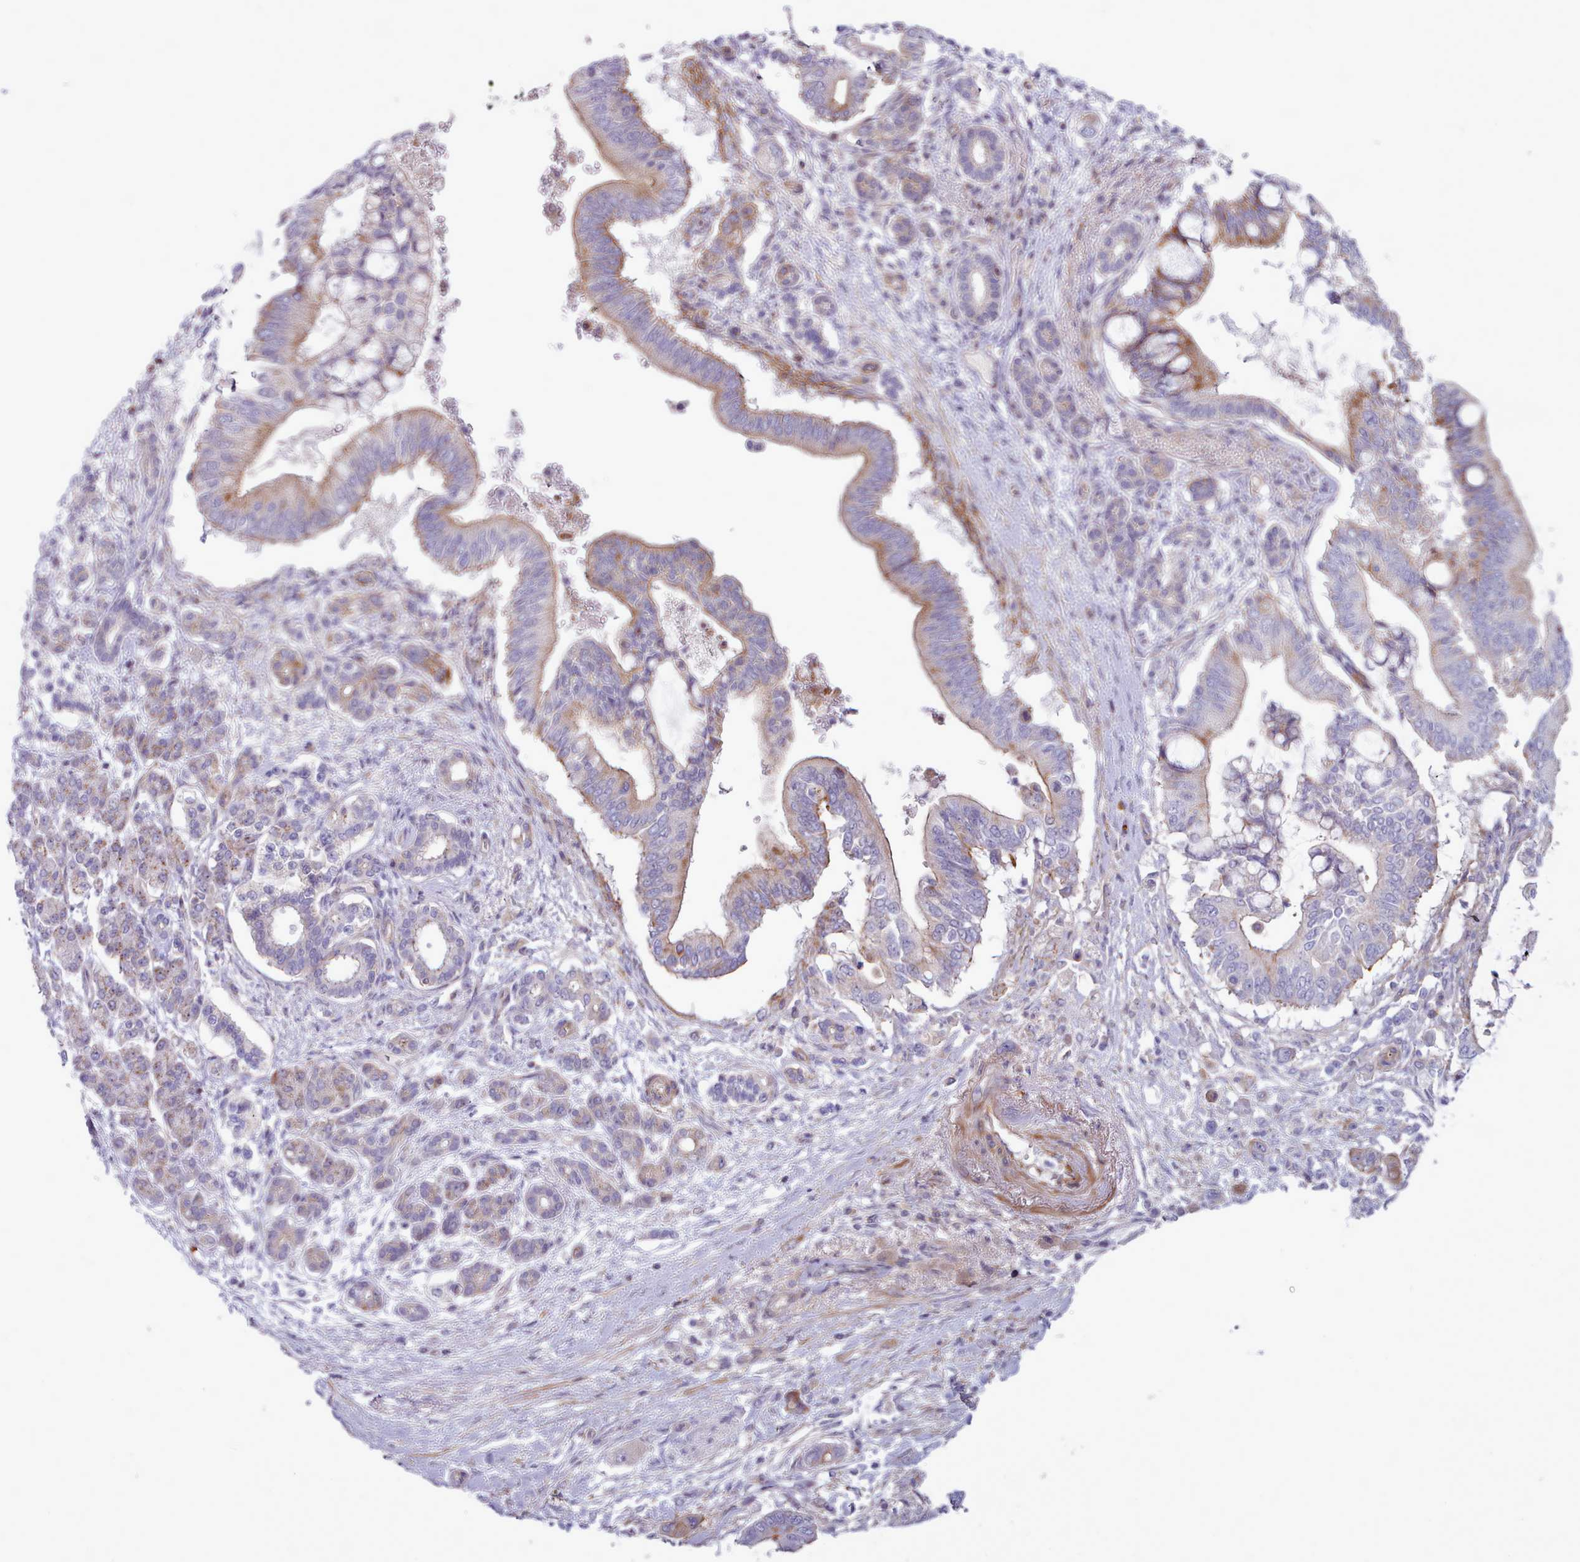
{"staining": {"intensity": "weak", "quantity": "<25%", "location": "cytoplasmic/membranous"}, "tissue": "pancreatic cancer", "cell_type": "Tumor cells", "image_type": "cancer", "snomed": [{"axis": "morphology", "description": "Adenocarcinoma, NOS"}, {"axis": "topography", "description": "Pancreas"}], "caption": "Protein analysis of pancreatic adenocarcinoma shows no significant positivity in tumor cells.", "gene": "TENT4B", "patient": {"sex": "male", "age": 68}}